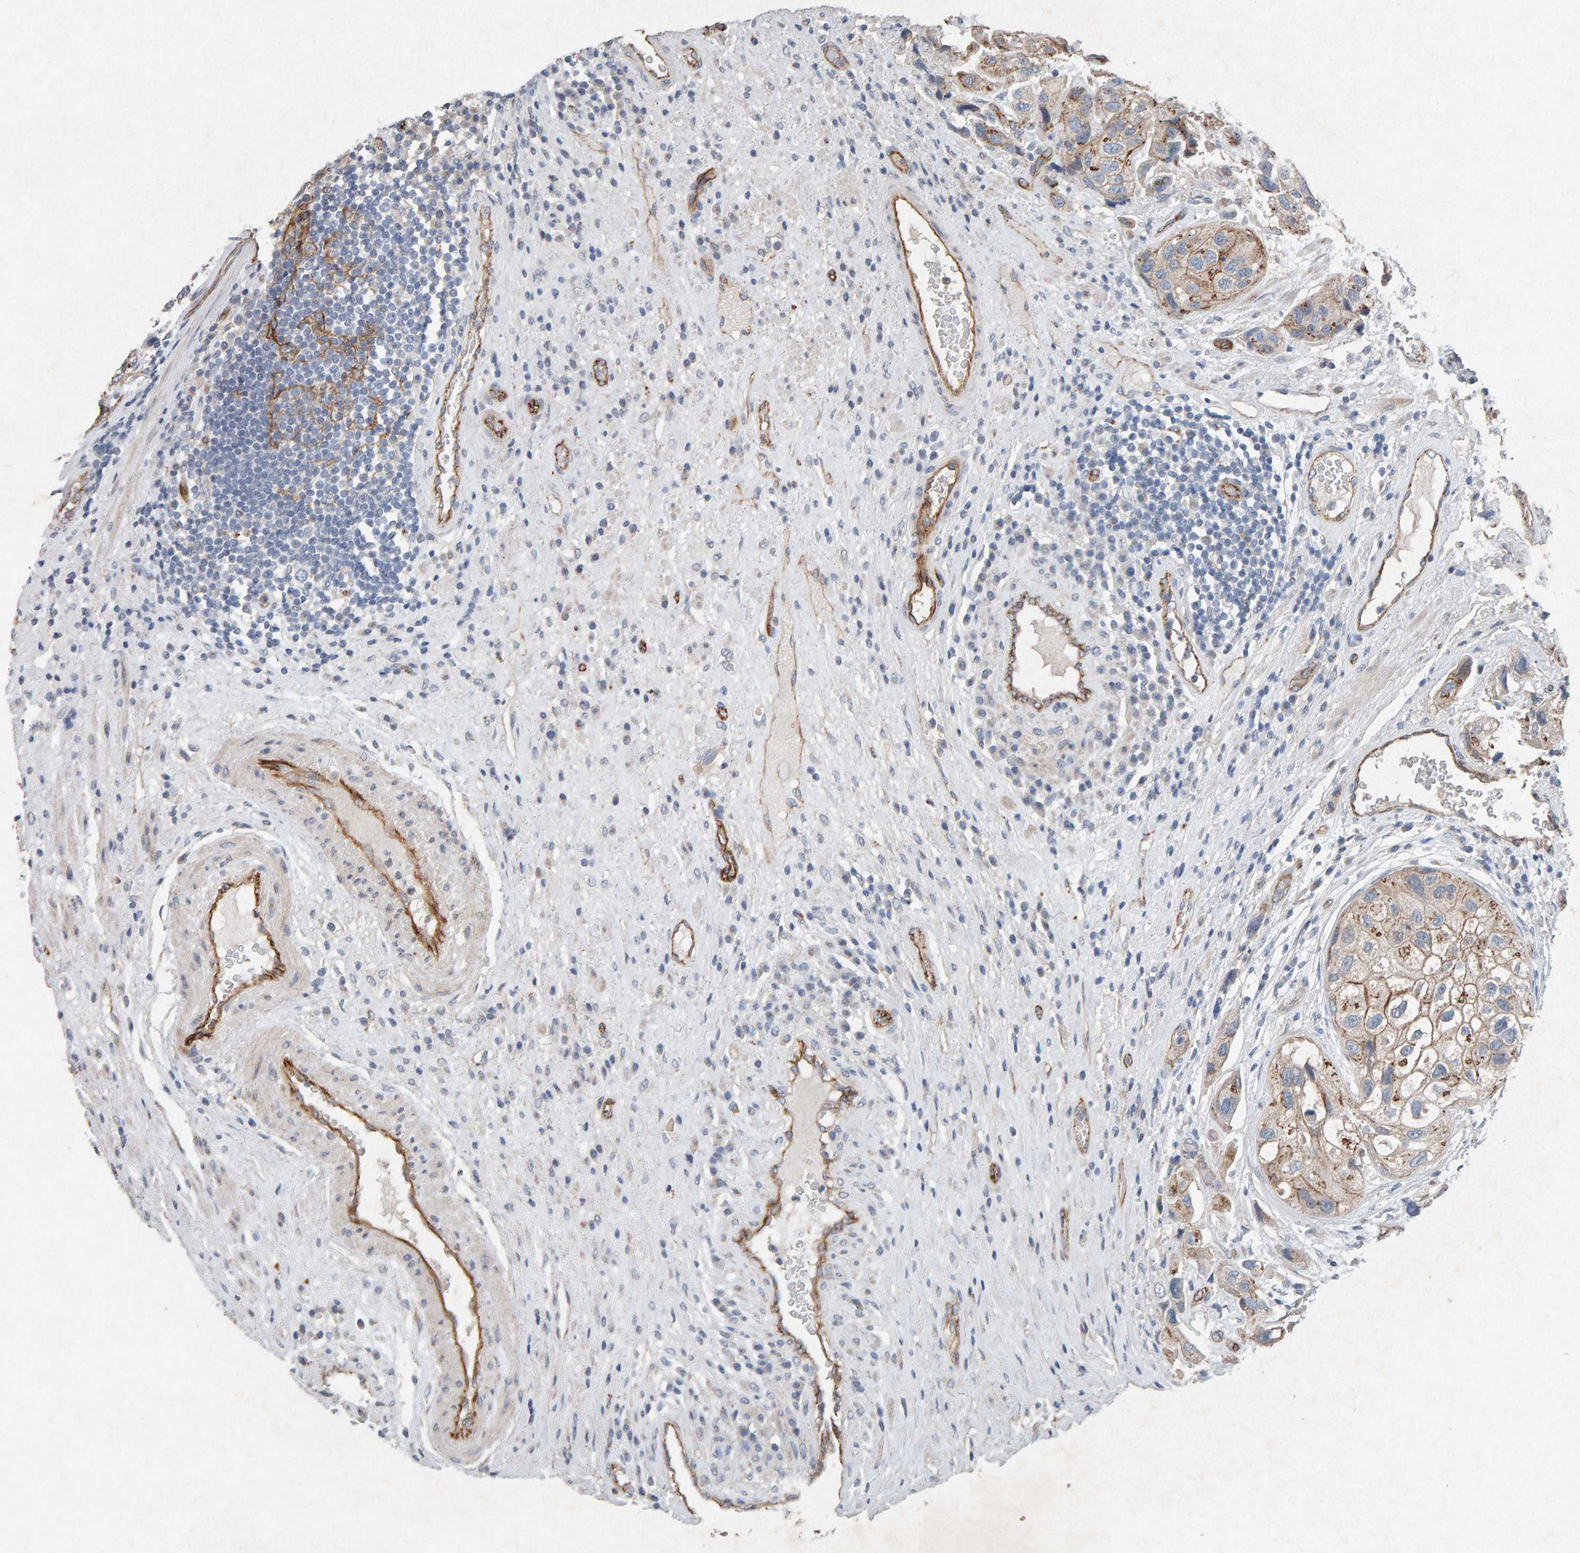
{"staining": {"intensity": "weak", "quantity": ">75%", "location": "cytoplasmic/membranous"}, "tissue": "urothelial cancer", "cell_type": "Tumor cells", "image_type": "cancer", "snomed": [{"axis": "morphology", "description": "Urothelial carcinoma, High grade"}, {"axis": "topography", "description": "Urinary bladder"}], "caption": "The photomicrograph demonstrates a brown stain indicating the presence of a protein in the cytoplasmic/membranous of tumor cells in high-grade urothelial carcinoma. (IHC, brightfield microscopy, high magnification).", "gene": "PTPRM", "patient": {"sex": "female", "age": 64}}